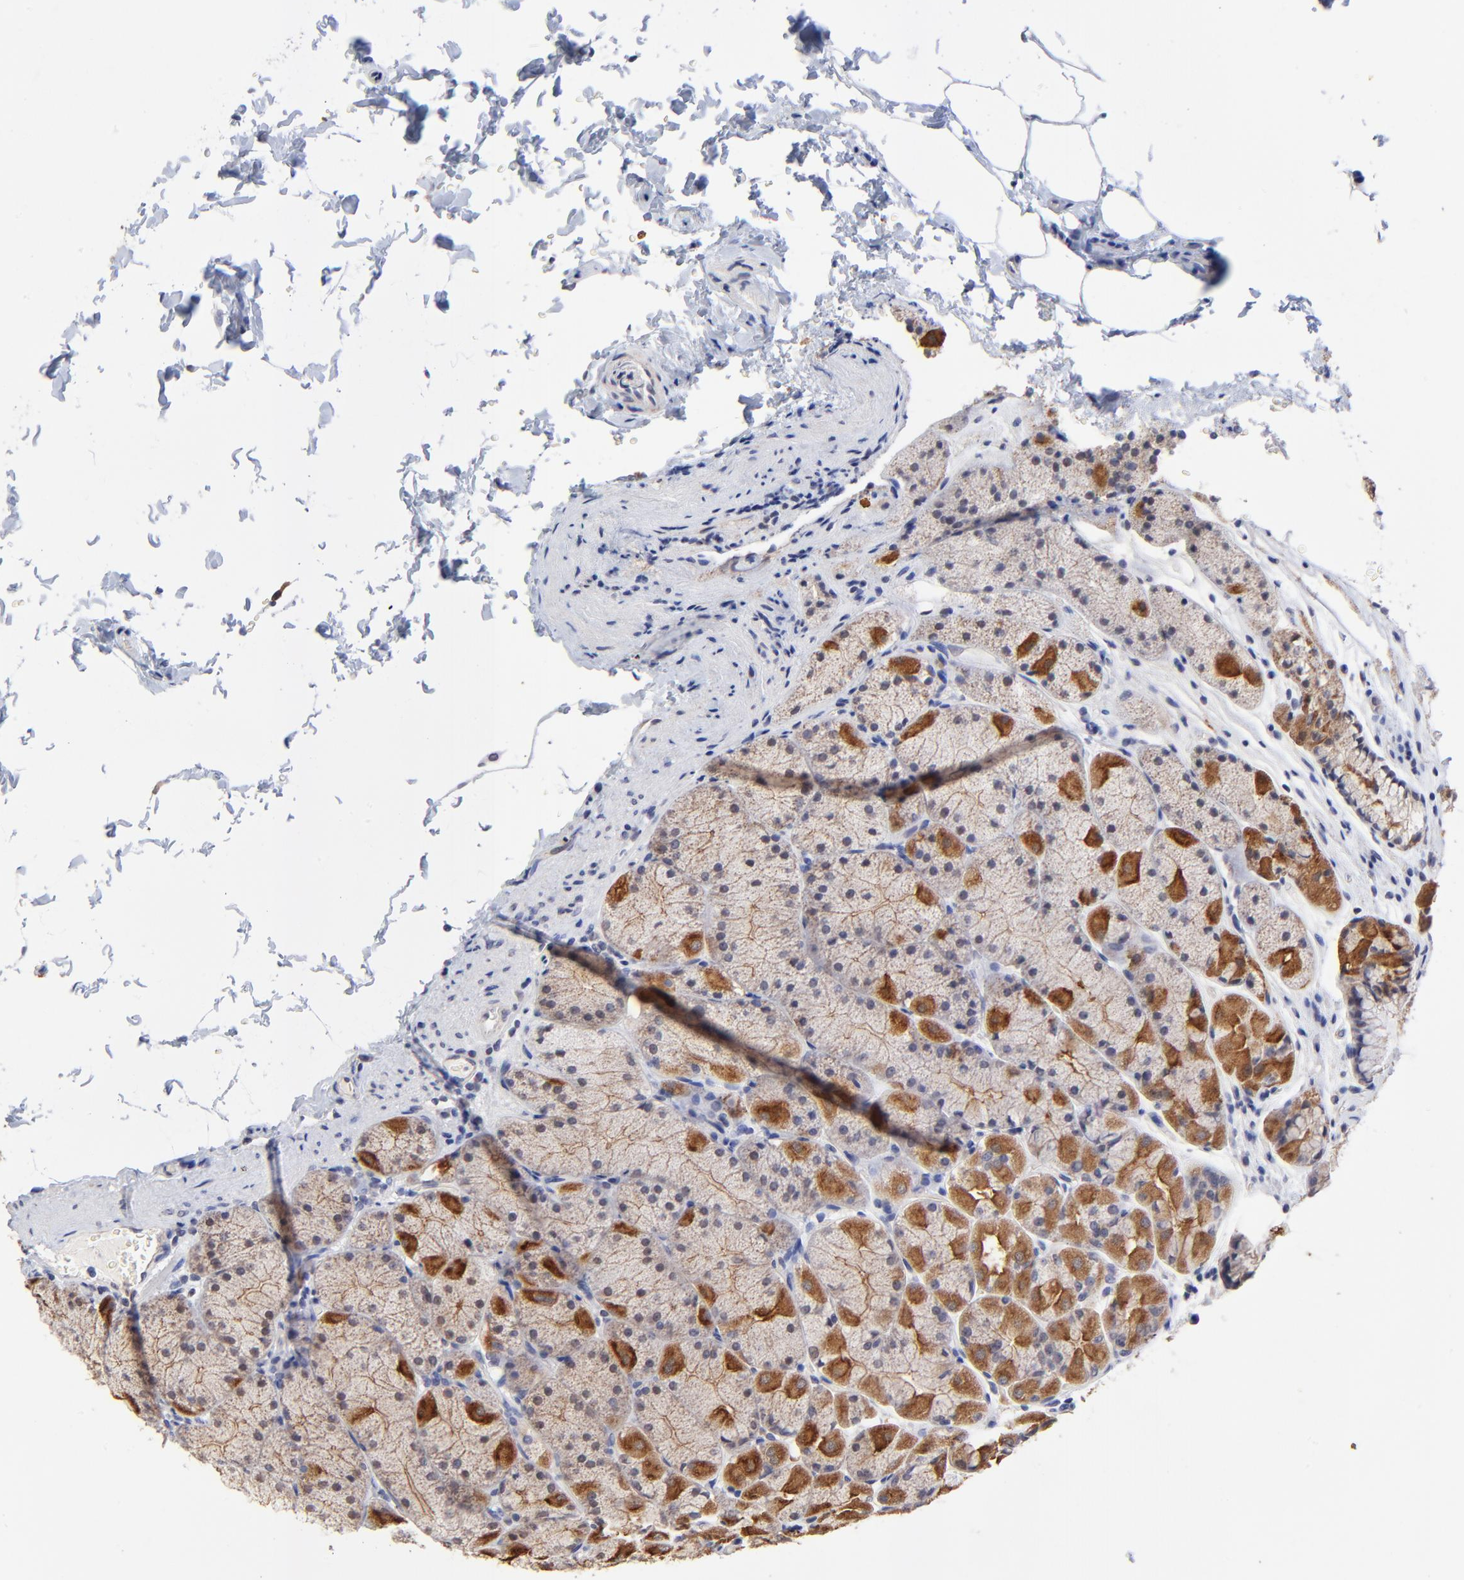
{"staining": {"intensity": "strong", "quantity": ">75%", "location": "cytoplasmic/membranous"}, "tissue": "stomach", "cell_type": "Glandular cells", "image_type": "normal", "snomed": [{"axis": "morphology", "description": "Normal tissue, NOS"}, {"axis": "topography", "description": "Stomach, upper"}], "caption": "Immunohistochemical staining of unremarkable stomach shows high levels of strong cytoplasmic/membranous staining in approximately >75% of glandular cells.", "gene": "FBXO8", "patient": {"sex": "female", "age": 56}}